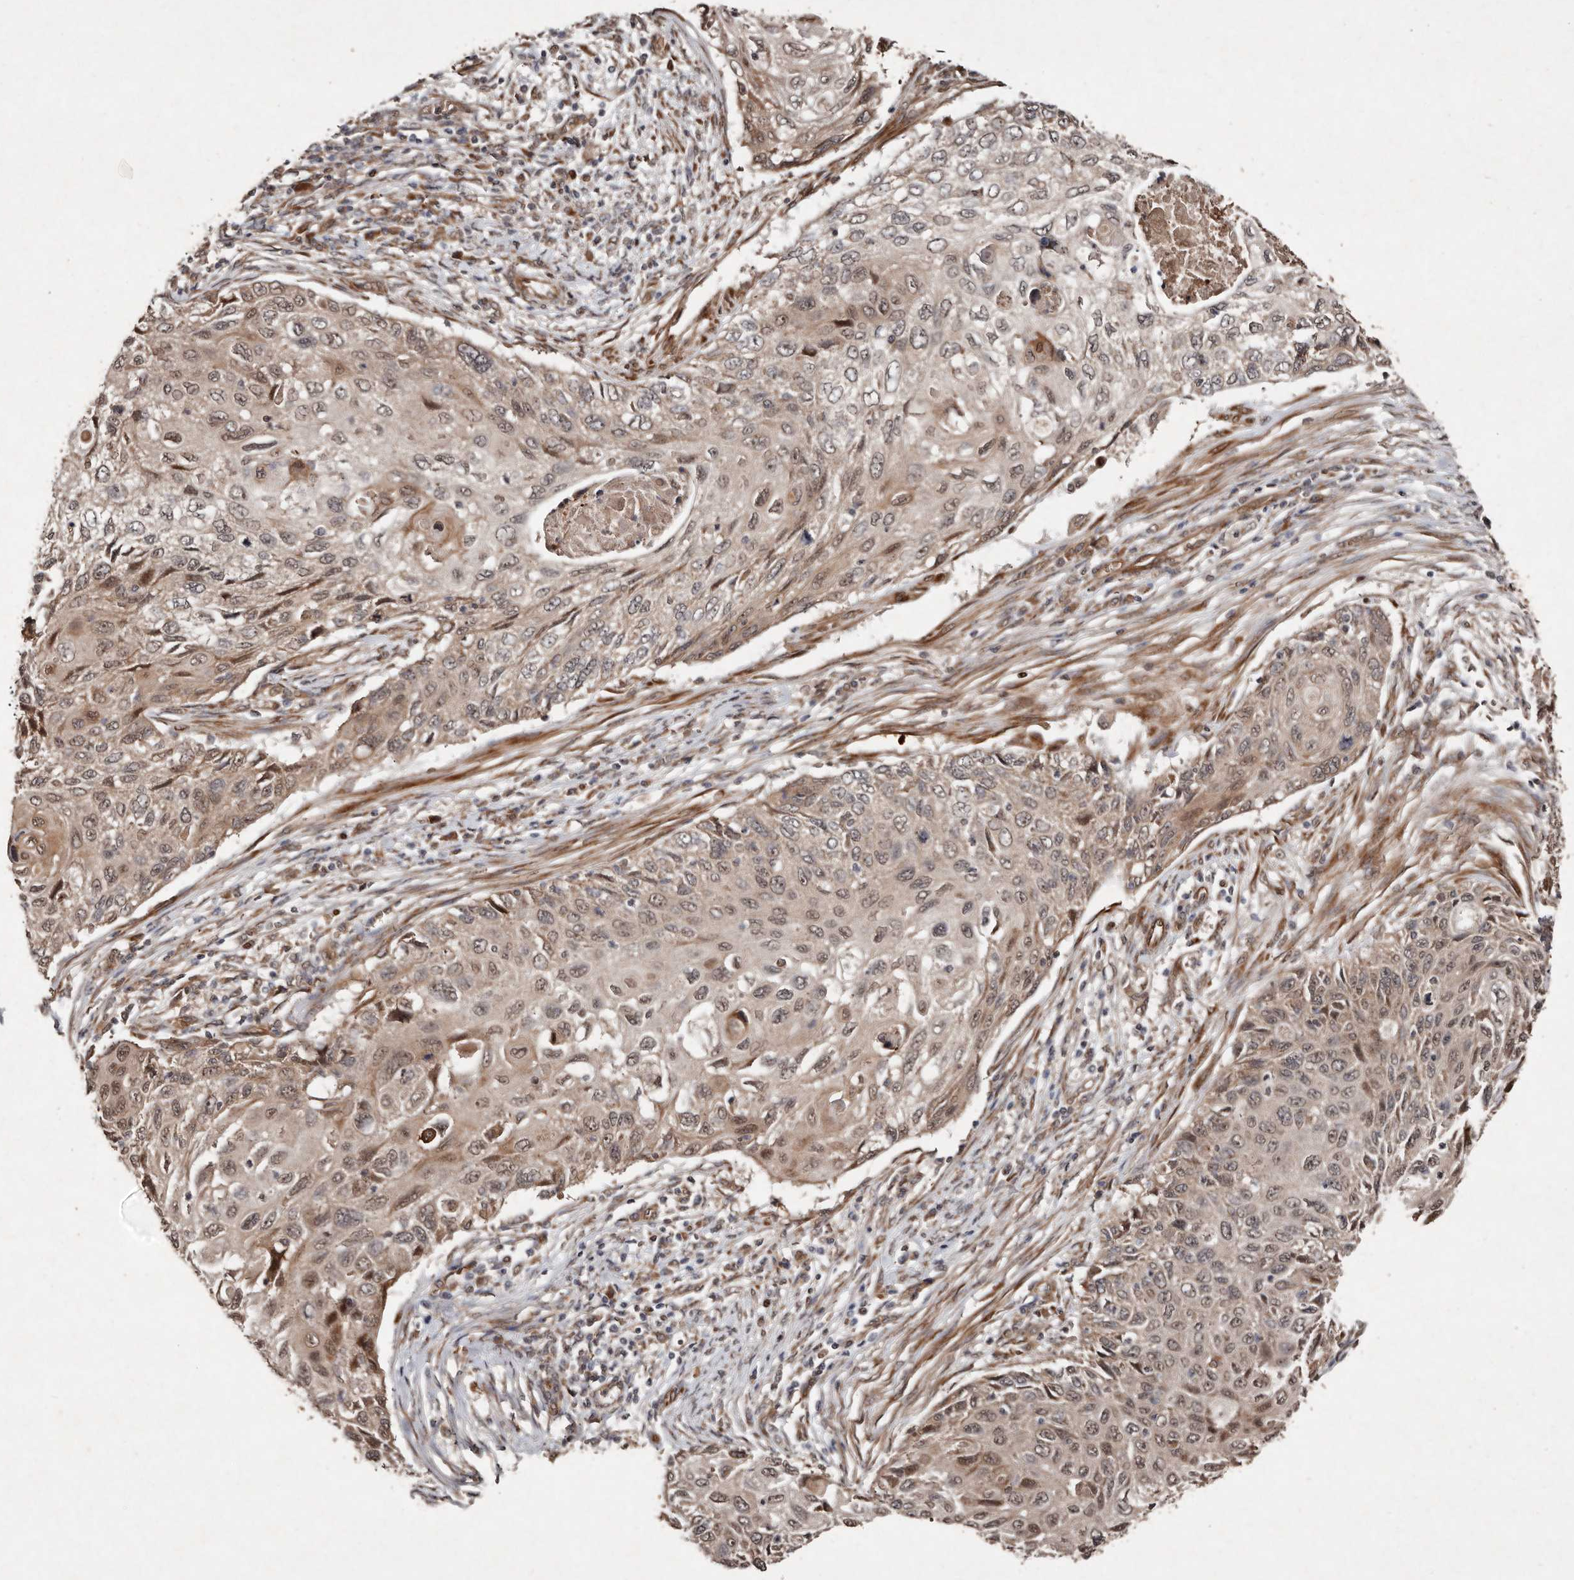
{"staining": {"intensity": "weak", "quantity": "25%-75%", "location": "cytoplasmic/membranous,nuclear"}, "tissue": "cervical cancer", "cell_type": "Tumor cells", "image_type": "cancer", "snomed": [{"axis": "morphology", "description": "Squamous cell carcinoma, NOS"}, {"axis": "topography", "description": "Cervix"}], "caption": "Cervical squamous cell carcinoma tissue displays weak cytoplasmic/membranous and nuclear positivity in about 25%-75% of tumor cells, visualized by immunohistochemistry. (Stains: DAB (3,3'-diaminobenzidine) in brown, nuclei in blue, Microscopy: brightfield microscopy at high magnification).", "gene": "DIP2C", "patient": {"sex": "female", "age": 70}}